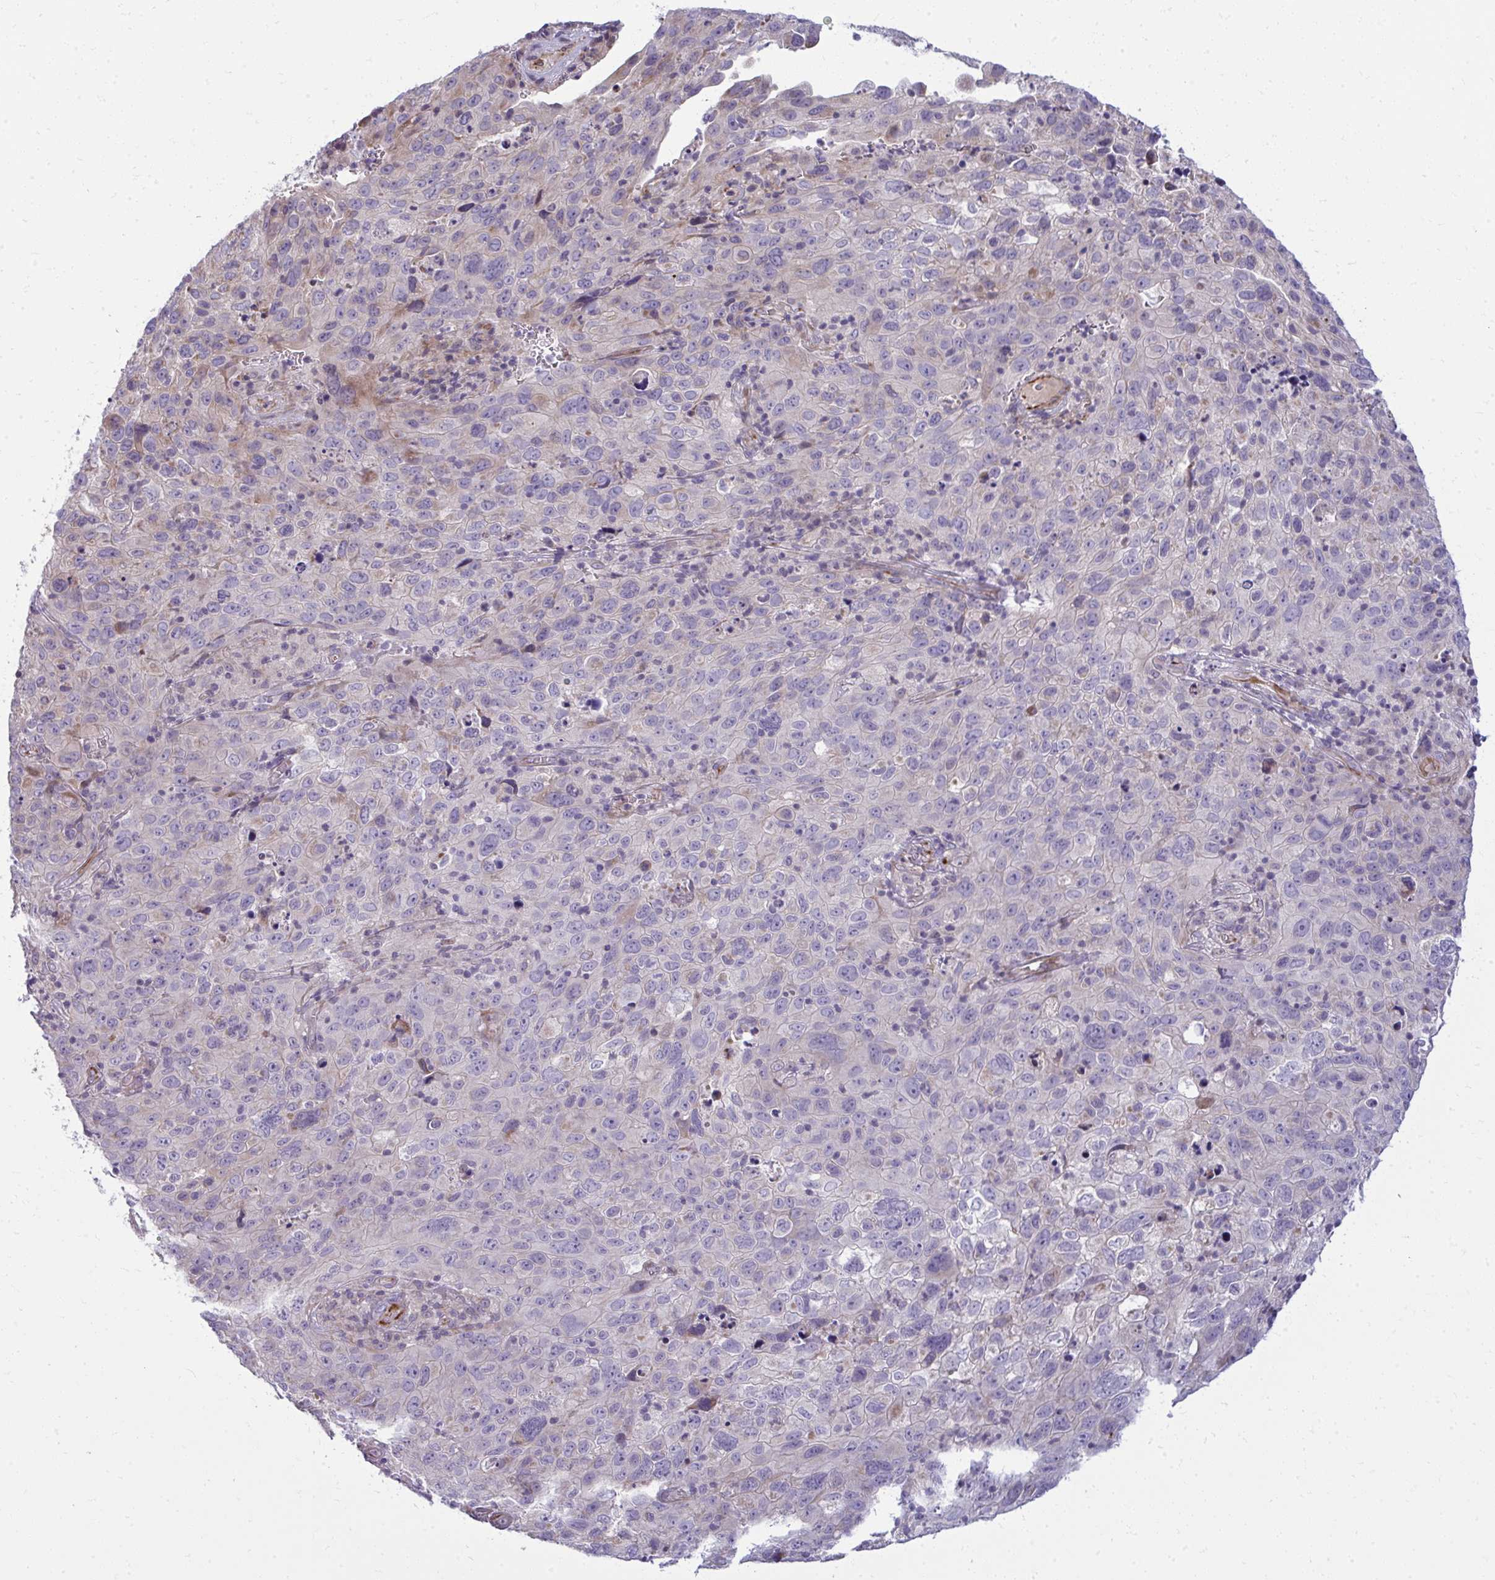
{"staining": {"intensity": "negative", "quantity": "none", "location": "none"}, "tissue": "cervical cancer", "cell_type": "Tumor cells", "image_type": "cancer", "snomed": [{"axis": "morphology", "description": "Squamous cell carcinoma, NOS"}, {"axis": "topography", "description": "Cervix"}], "caption": "This is a micrograph of immunohistochemistry (IHC) staining of squamous cell carcinoma (cervical), which shows no expression in tumor cells.", "gene": "SLC14A1", "patient": {"sex": "female", "age": 44}}